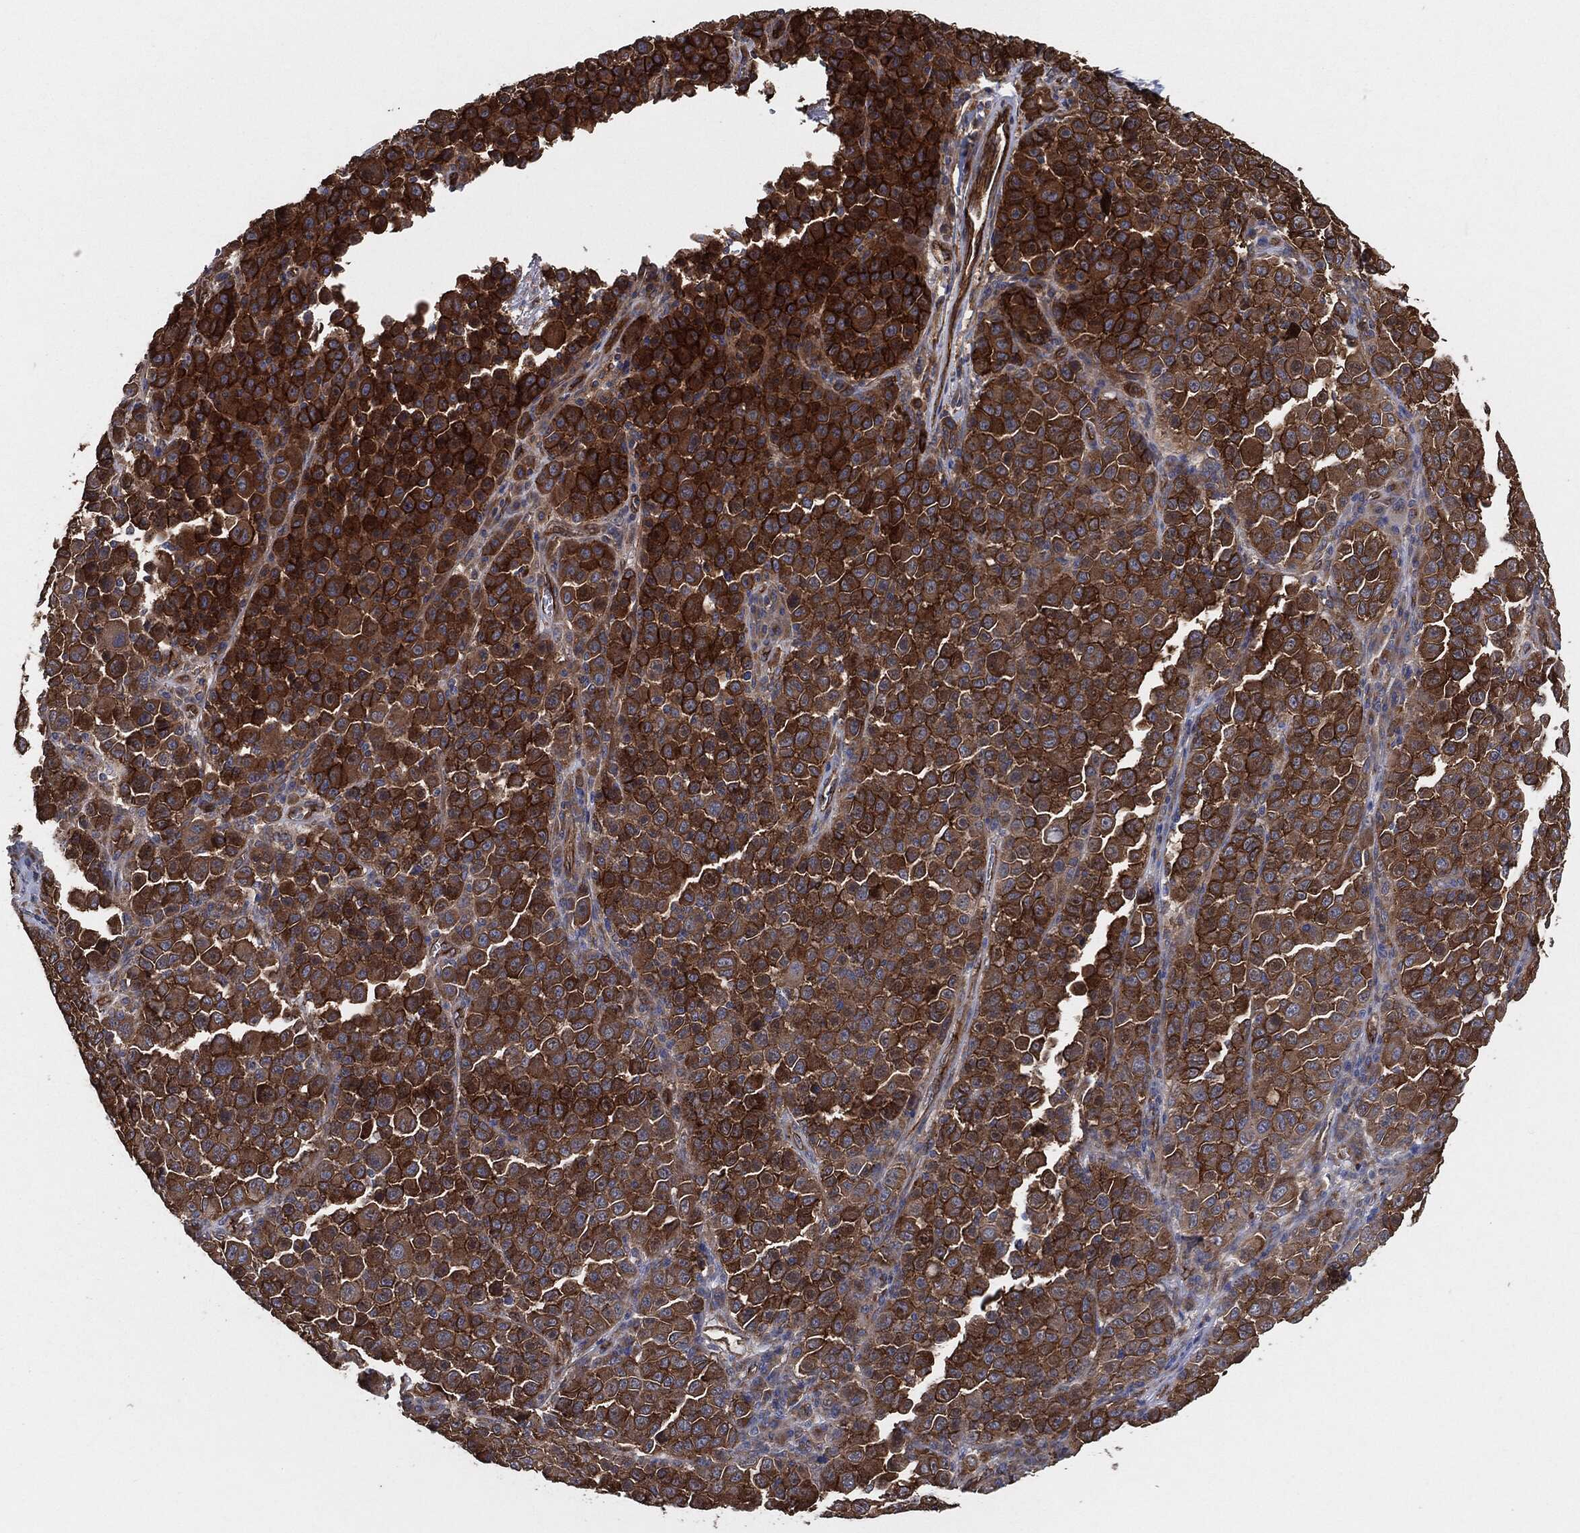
{"staining": {"intensity": "strong", "quantity": "25%-75%", "location": "cytoplasmic/membranous"}, "tissue": "melanoma", "cell_type": "Tumor cells", "image_type": "cancer", "snomed": [{"axis": "morphology", "description": "Malignant melanoma, NOS"}, {"axis": "topography", "description": "Skin"}], "caption": "Strong cytoplasmic/membranous expression for a protein is seen in about 25%-75% of tumor cells of melanoma using immunohistochemistry.", "gene": "CTNNA1", "patient": {"sex": "female", "age": 57}}